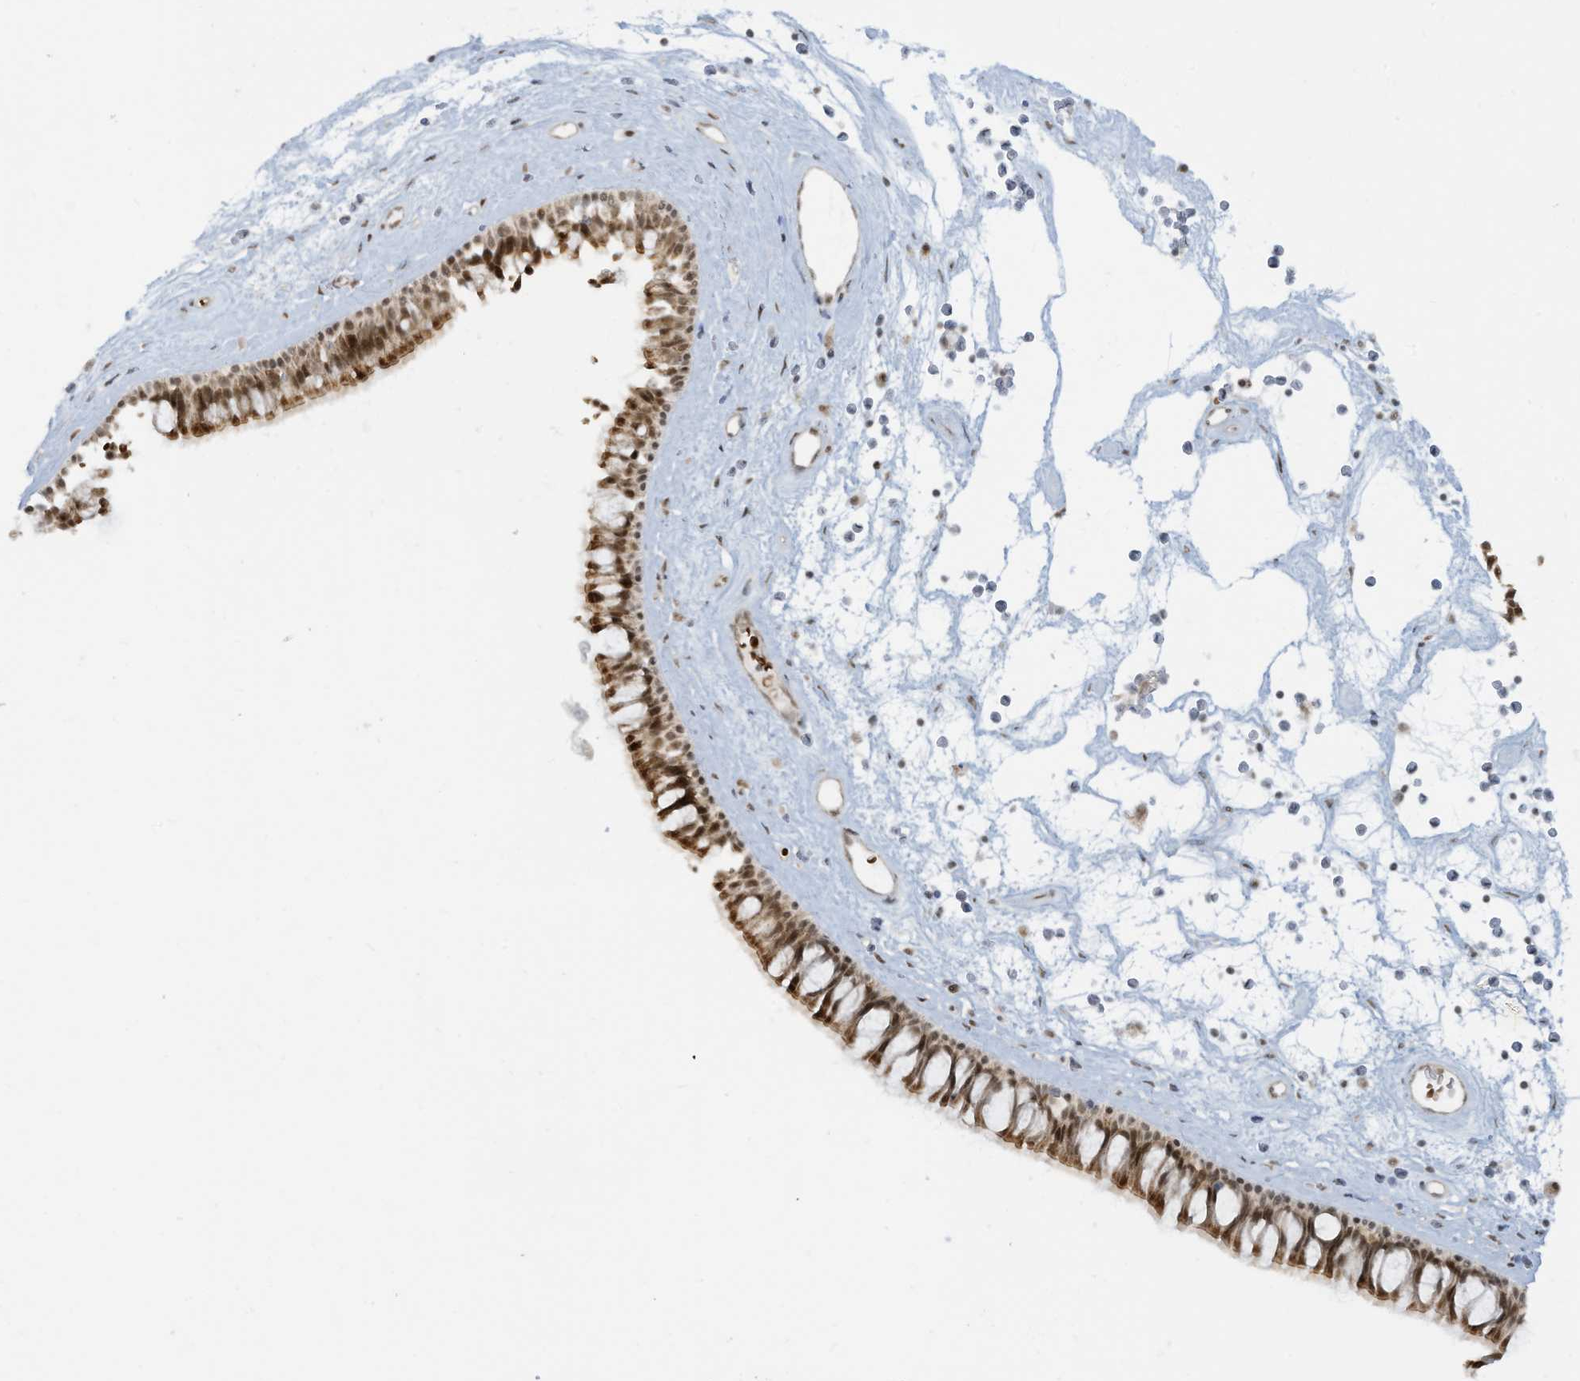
{"staining": {"intensity": "moderate", "quantity": ">75%", "location": "cytoplasmic/membranous,nuclear"}, "tissue": "nasopharynx", "cell_type": "Respiratory epithelial cells", "image_type": "normal", "snomed": [{"axis": "morphology", "description": "Normal tissue, NOS"}, {"axis": "topography", "description": "Nasopharynx"}], "caption": "A micrograph of human nasopharynx stained for a protein displays moderate cytoplasmic/membranous,nuclear brown staining in respiratory epithelial cells. (DAB IHC, brown staining for protein, blue staining for nuclei).", "gene": "ECT2L", "patient": {"sex": "male", "age": 64}}